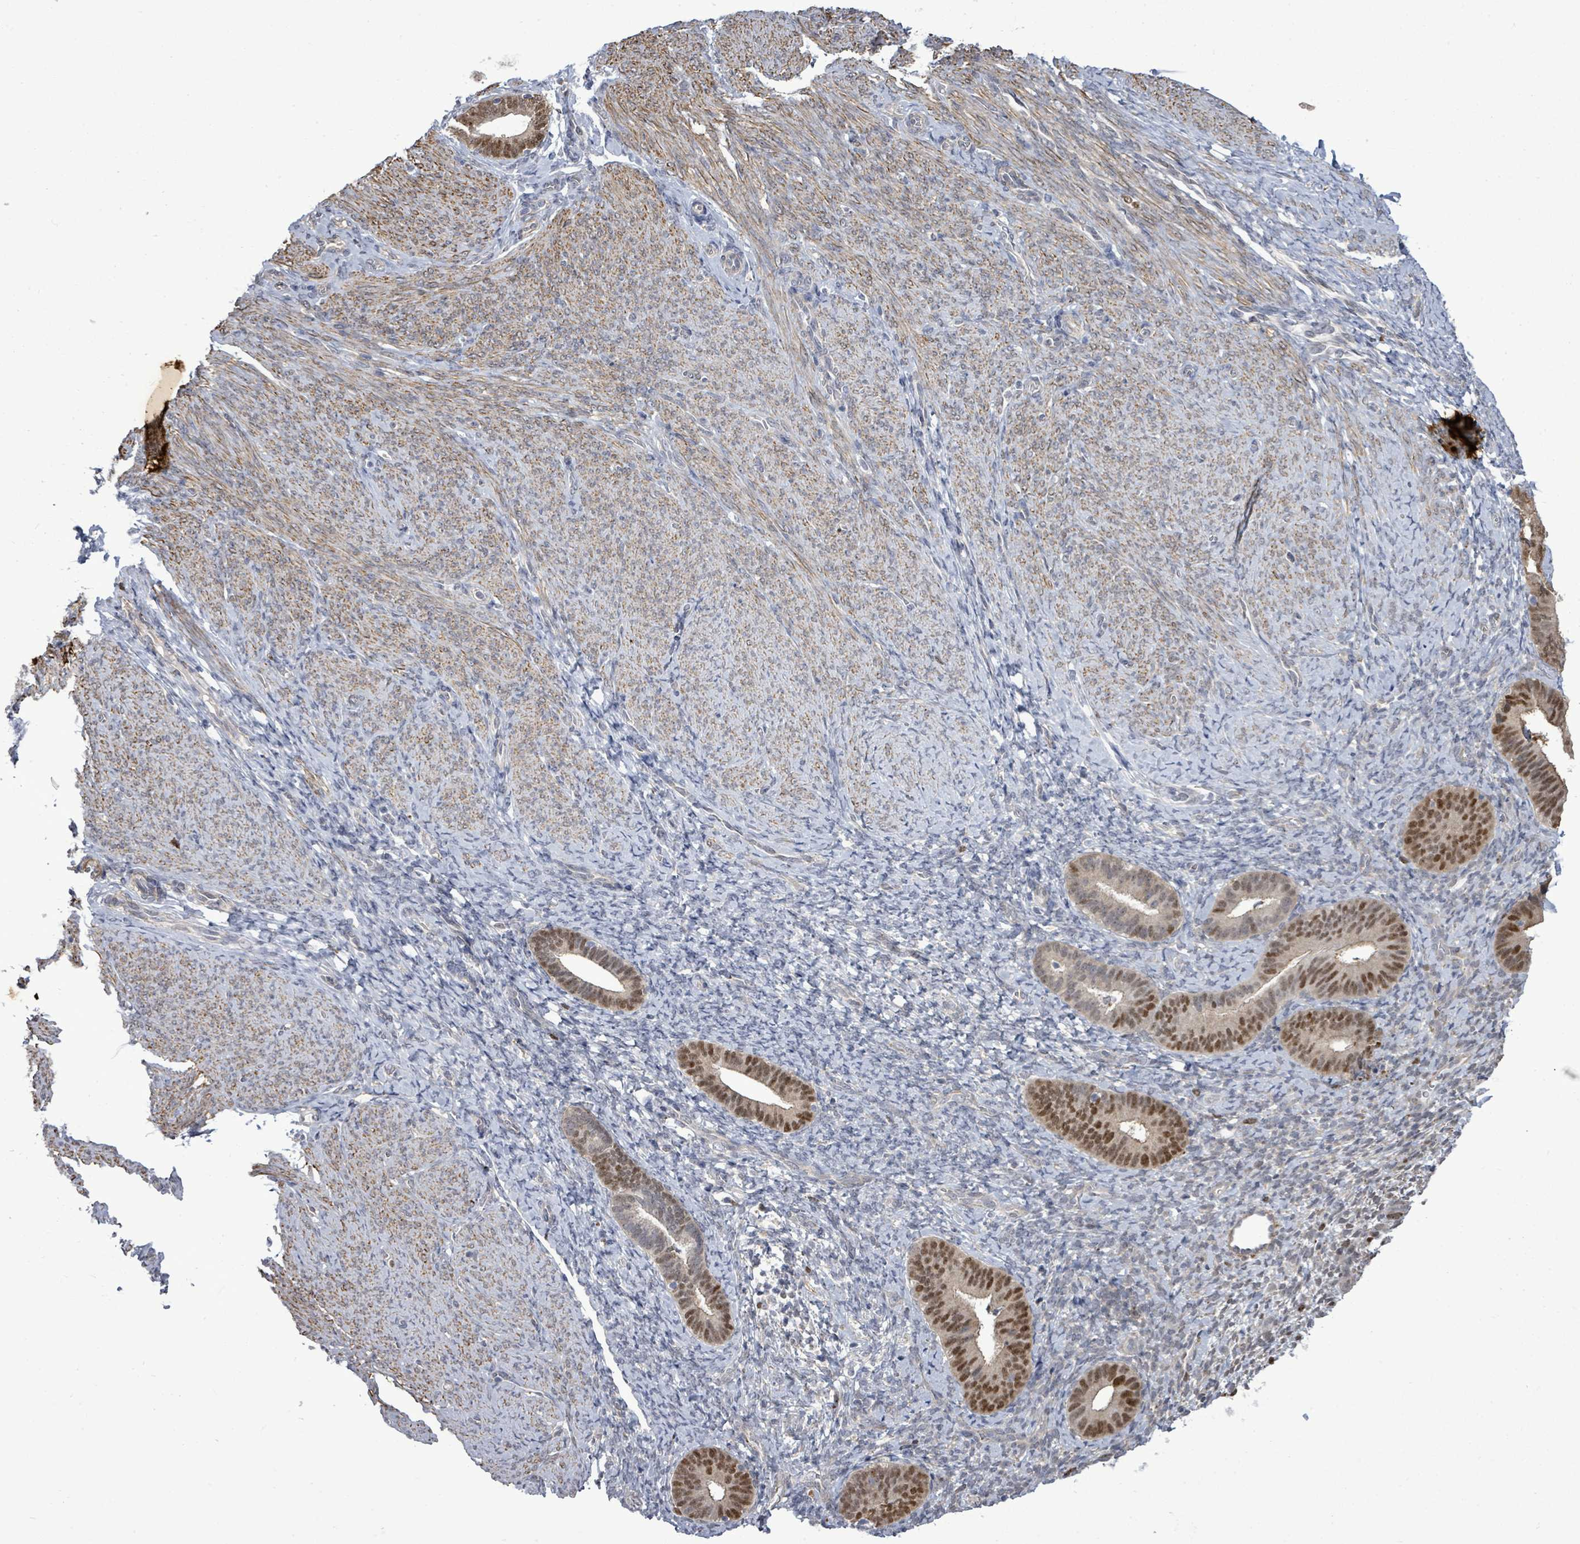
{"staining": {"intensity": "negative", "quantity": "none", "location": "none"}, "tissue": "endometrium", "cell_type": "Cells in endometrial stroma", "image_type": "normal", "snomed": [{"axis": "morphology", "description": "Normal tissue, NOS"}, {"axis": "topography", "description": "Endometrium"}], "caption": "Micrograph shows no significant protein staining in cells in endometrial stroma of normal endometrium.", "gene": "PAPSS1", "patient": {"sex": "female", "age": 65}}